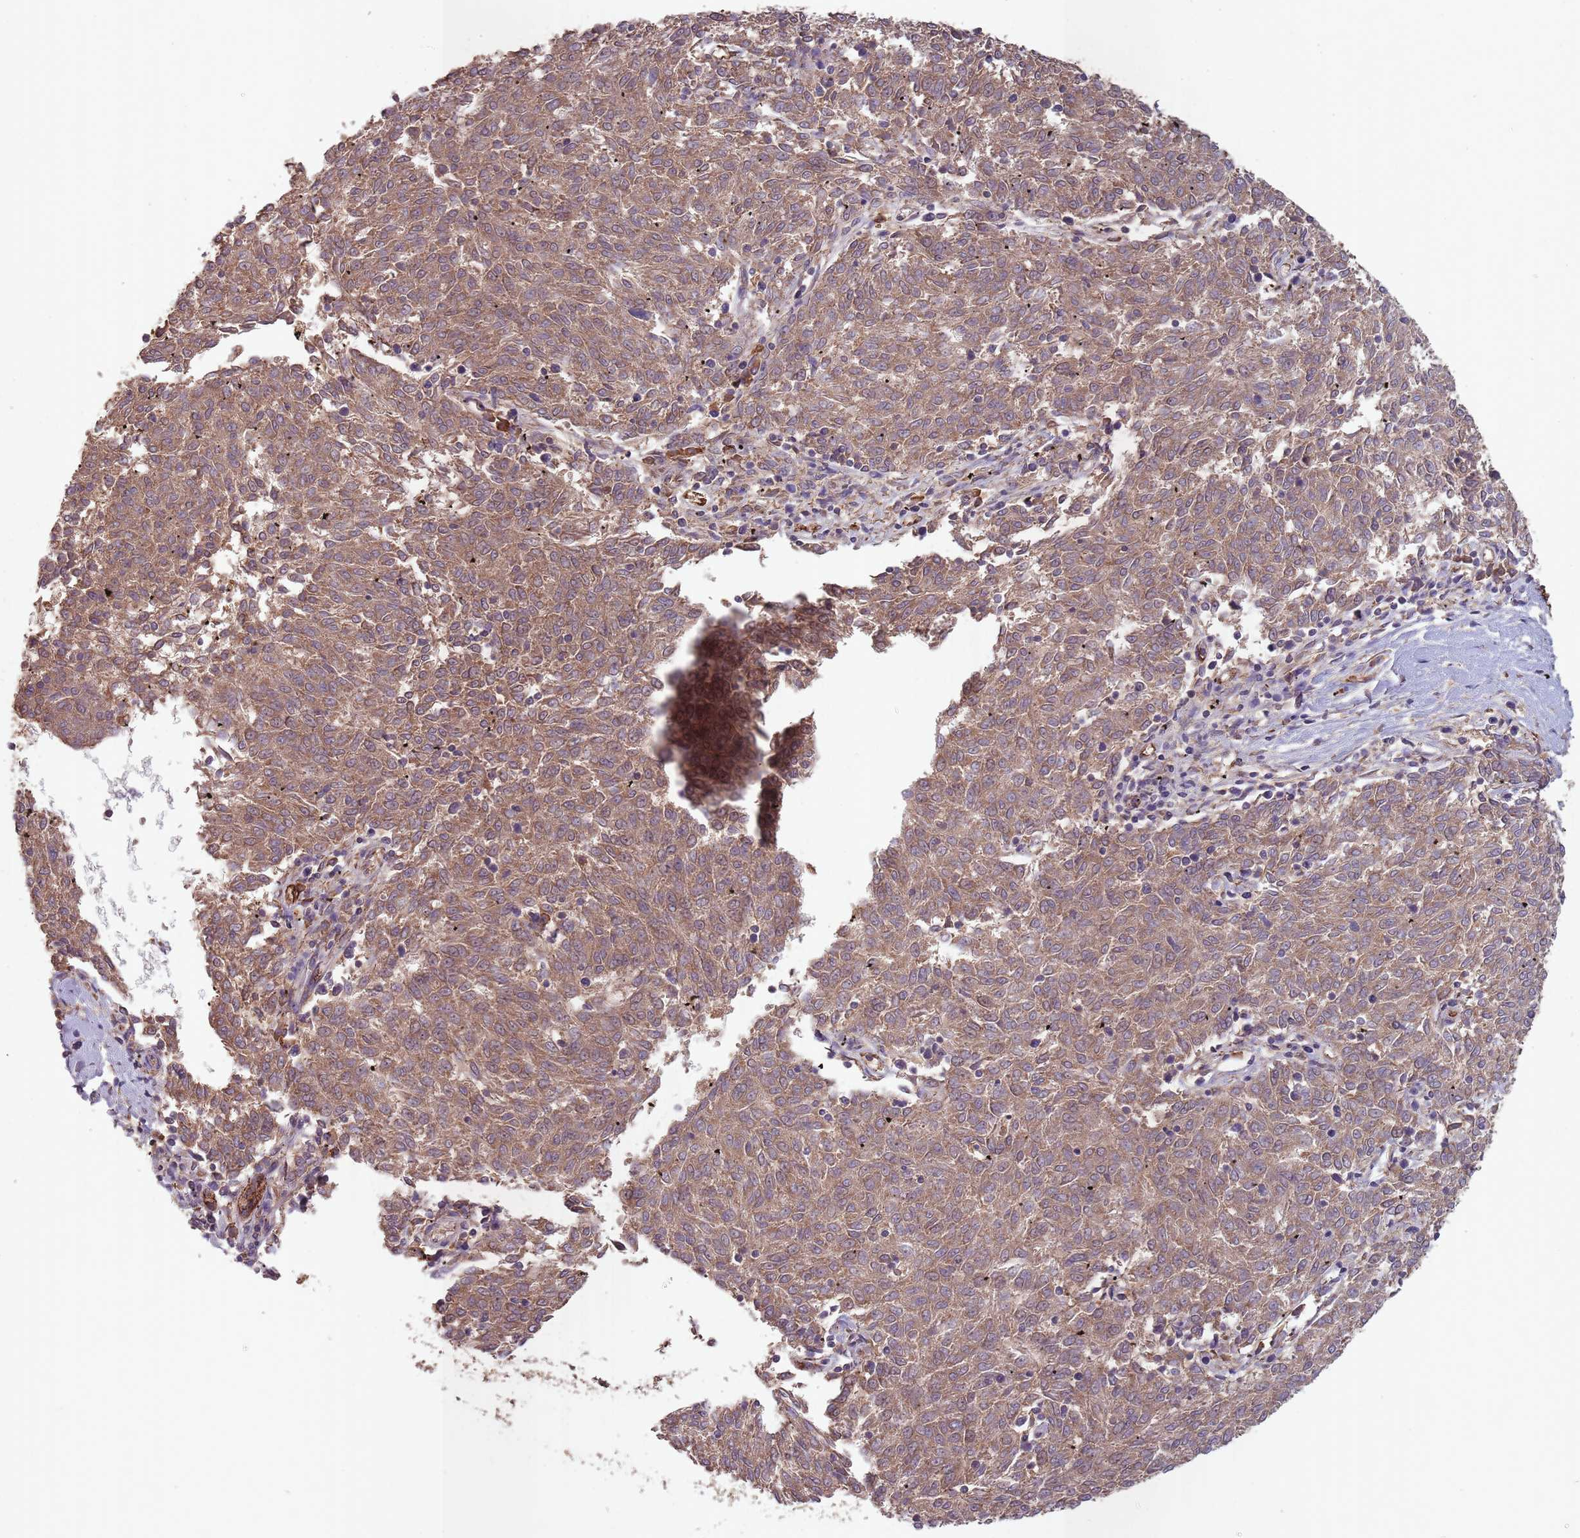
{"staining": {"intensity": "moderate", "quantity": ">75%", "location": "cytoplasmic/membranous"}, "tissue": "melanoma", "cell_type": "Tumor cells", "image_type": "cancer", "snomed": [{"axis": "morphology", "description": "Malignant melanoma, NOS"}, {"axis": "topography", "description": "Skin"}], "caption": "Melanoma stained for a protein (brown) reveals moderate cytoplasmic/membranous positive positivity in approximately >75% of tumor cells.", "gene": "SANBR", "patient": {"sex": "female", "age": 72}}